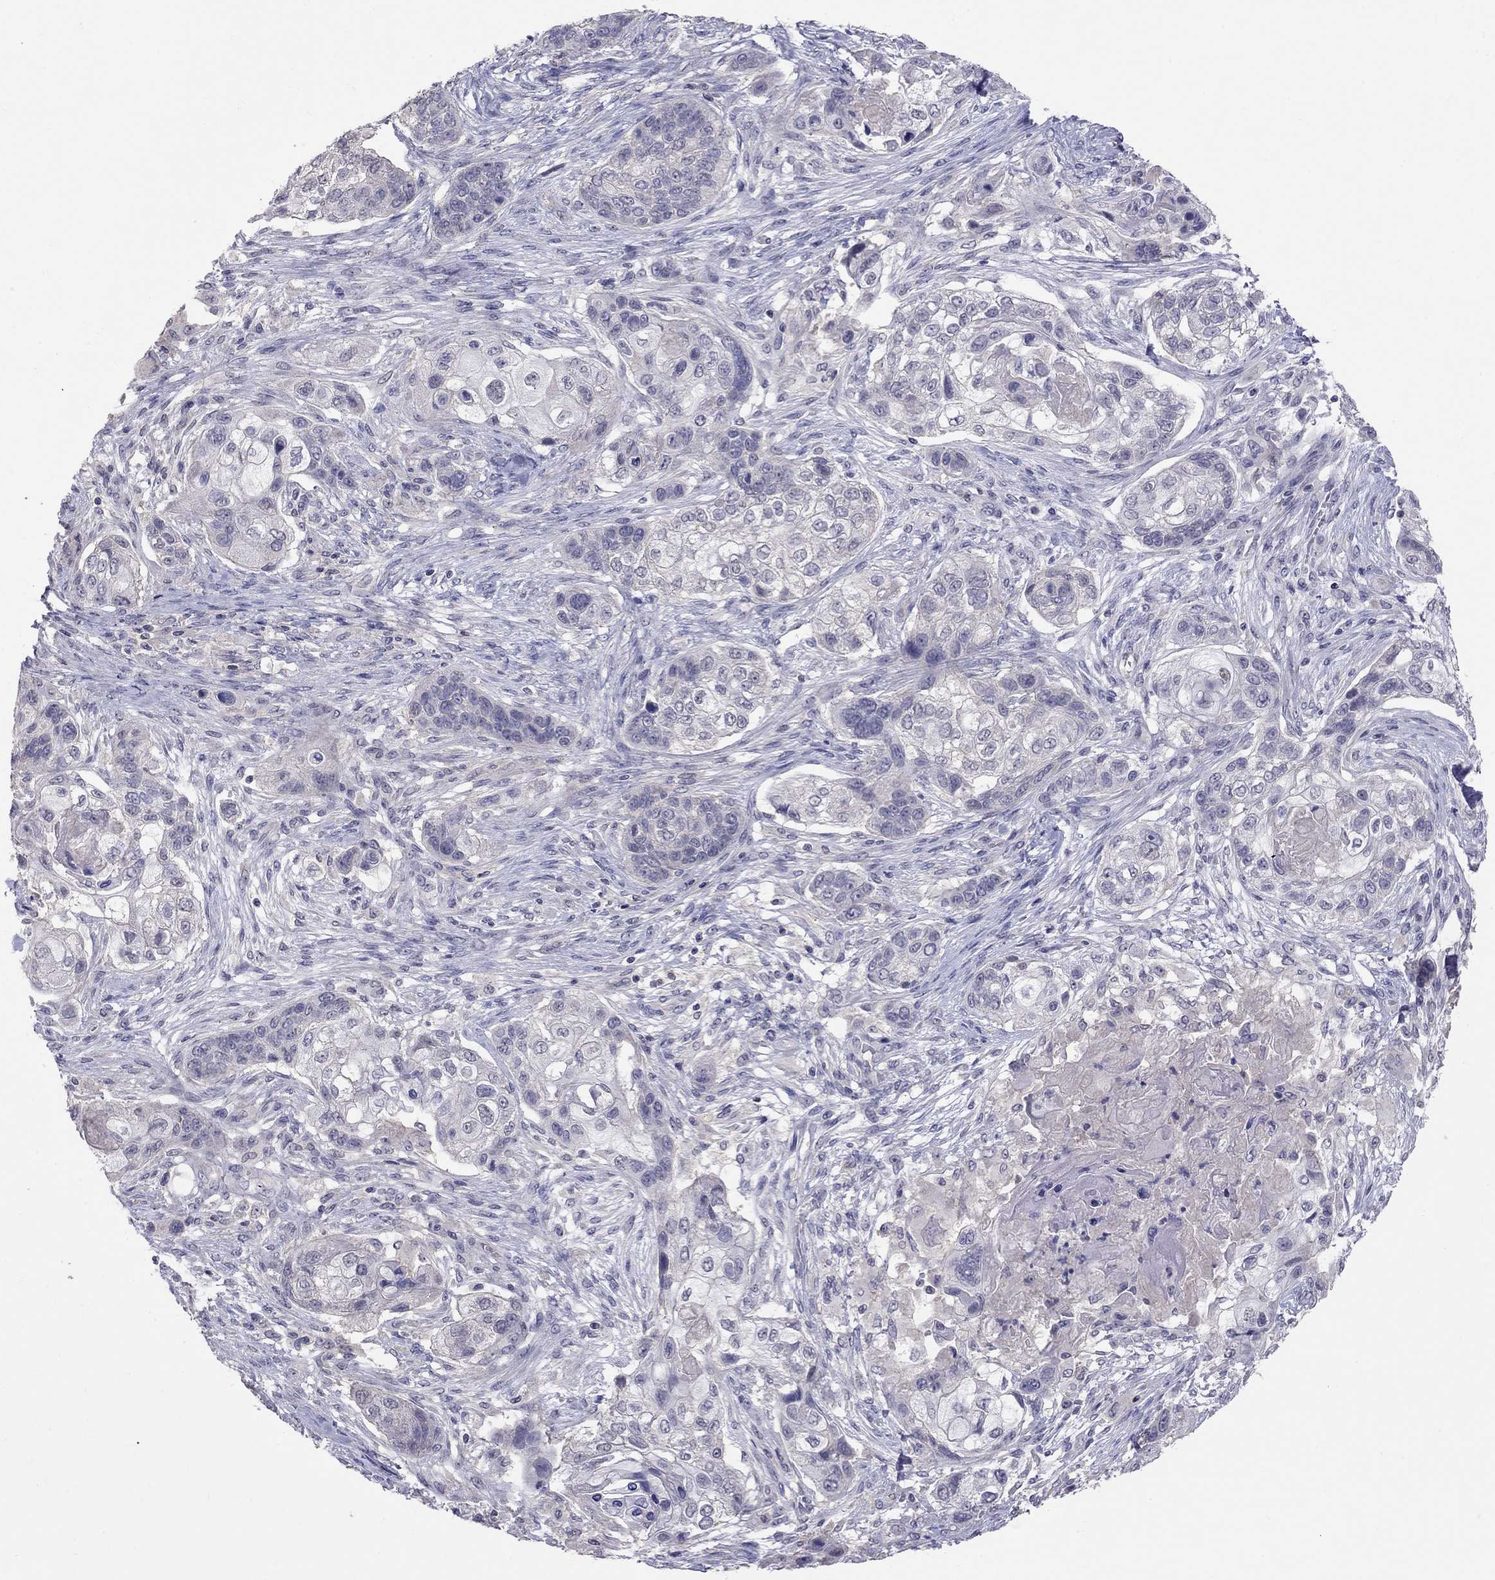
{"staining": {"intensity": "negative", "quantity": "none", "location": "none"}, "tissue": "lung cancer", "cell_type": "Tumor cells", "image_type": "cancer", "snomed": [{"axis": "morphology", "description": "Squamous cell carcinoma, NOS"}, {"axis": "topography", "description": "Lung"}], "caption": "IHC photomicrograph of human lung cancer stained for a protein (brown), which displays no positivity in tumor cells.", "gene": "RTP5", "patient": {"sex": "male", "age": 69}}